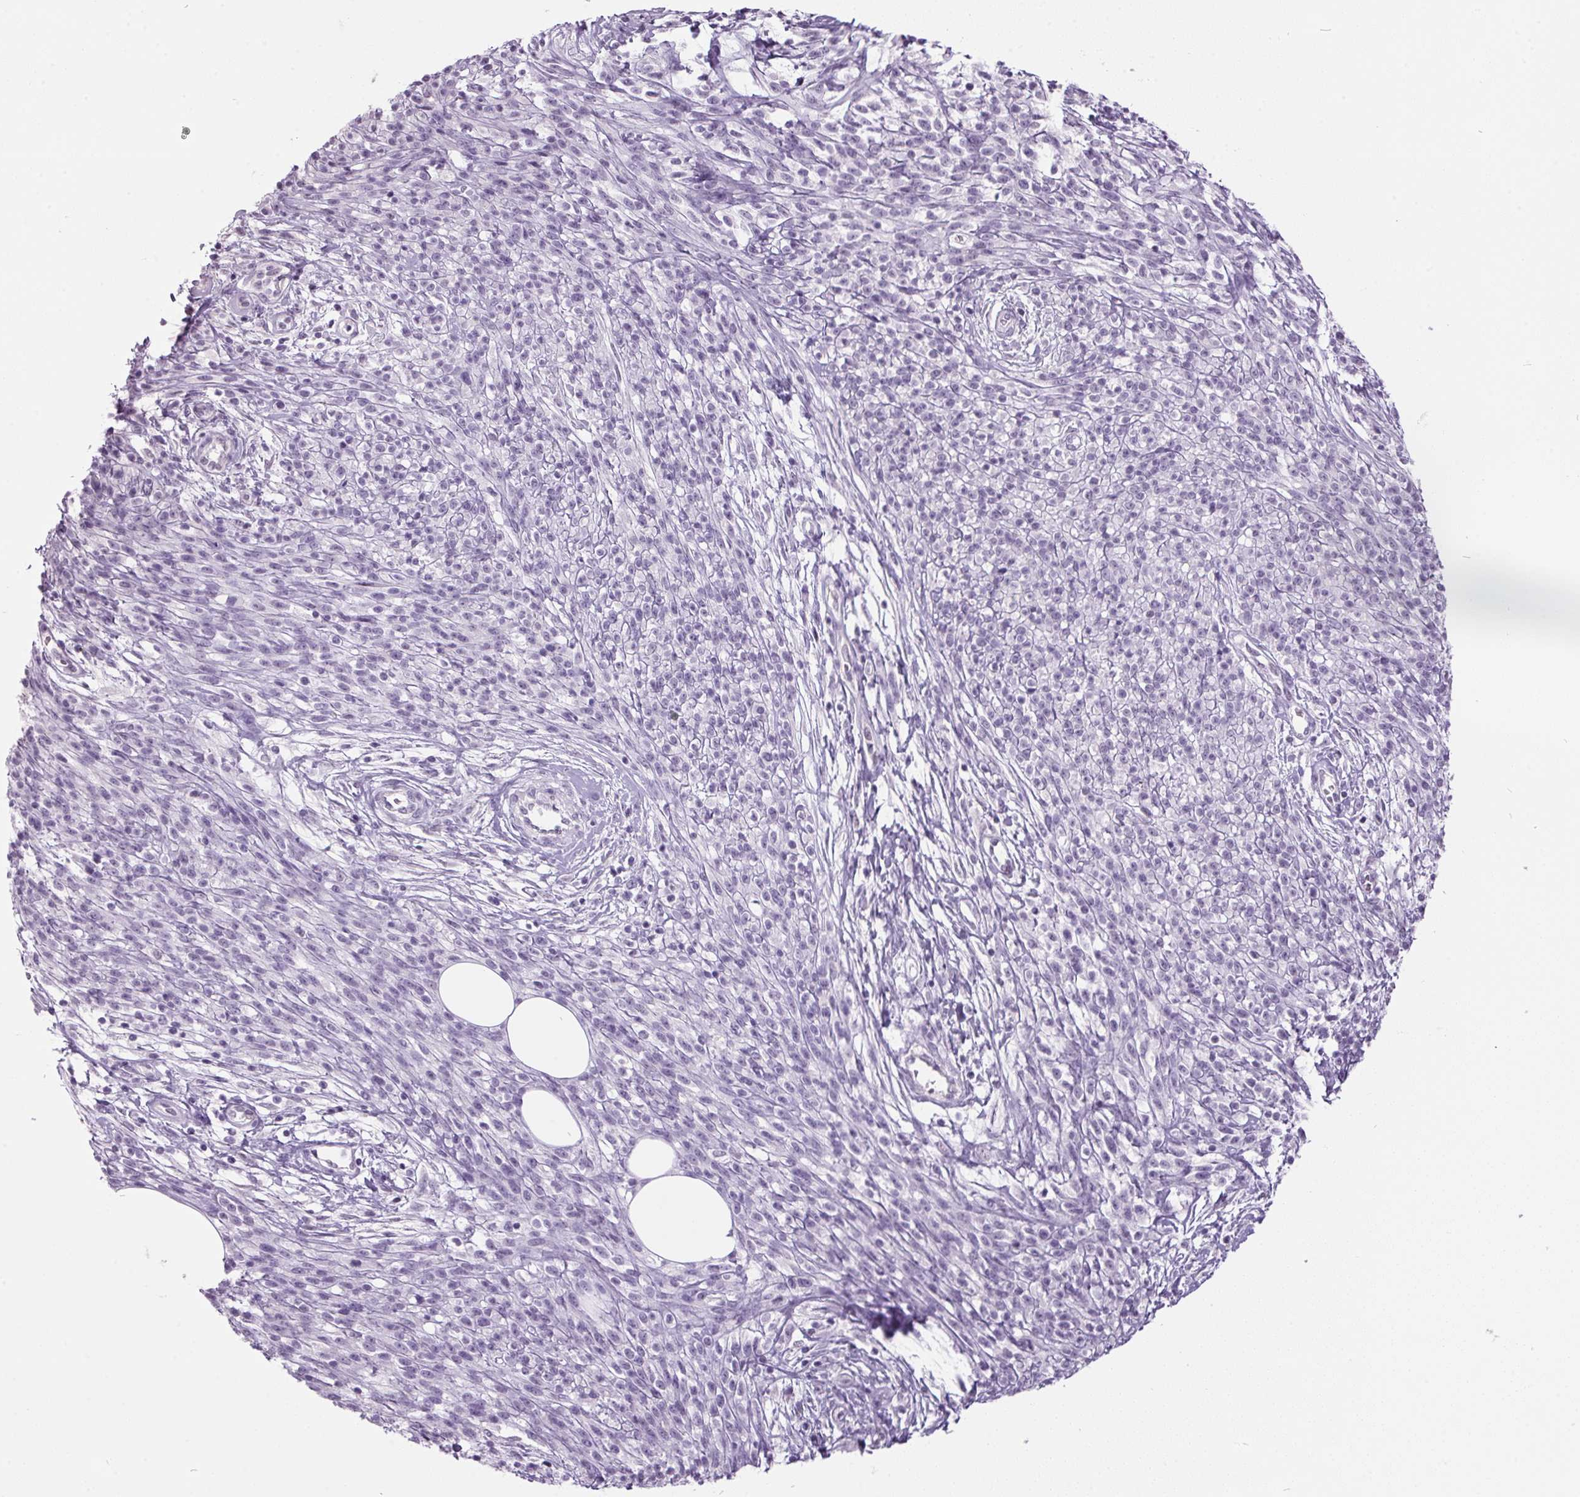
{"staining": {"intensity": "negative", "quantity": "none", "location": "none"}, "tissue": "melanoma", "cell_type": "Tumor cells", "image_type": "cancer", "snomed": [{"axis": "morphology", "description": "Malignant melanoma, NOS"}, {"axis": "topography", "description": "Skin"}, {"axis": "topography", "description": "Skin of trunk"}], "caption": "DAB immunohistochemical staining of human melanoma shows no significant positivity in tumor cells.", "gene": "ODAD2", "patient": {"sex": "male", "age": 74}}